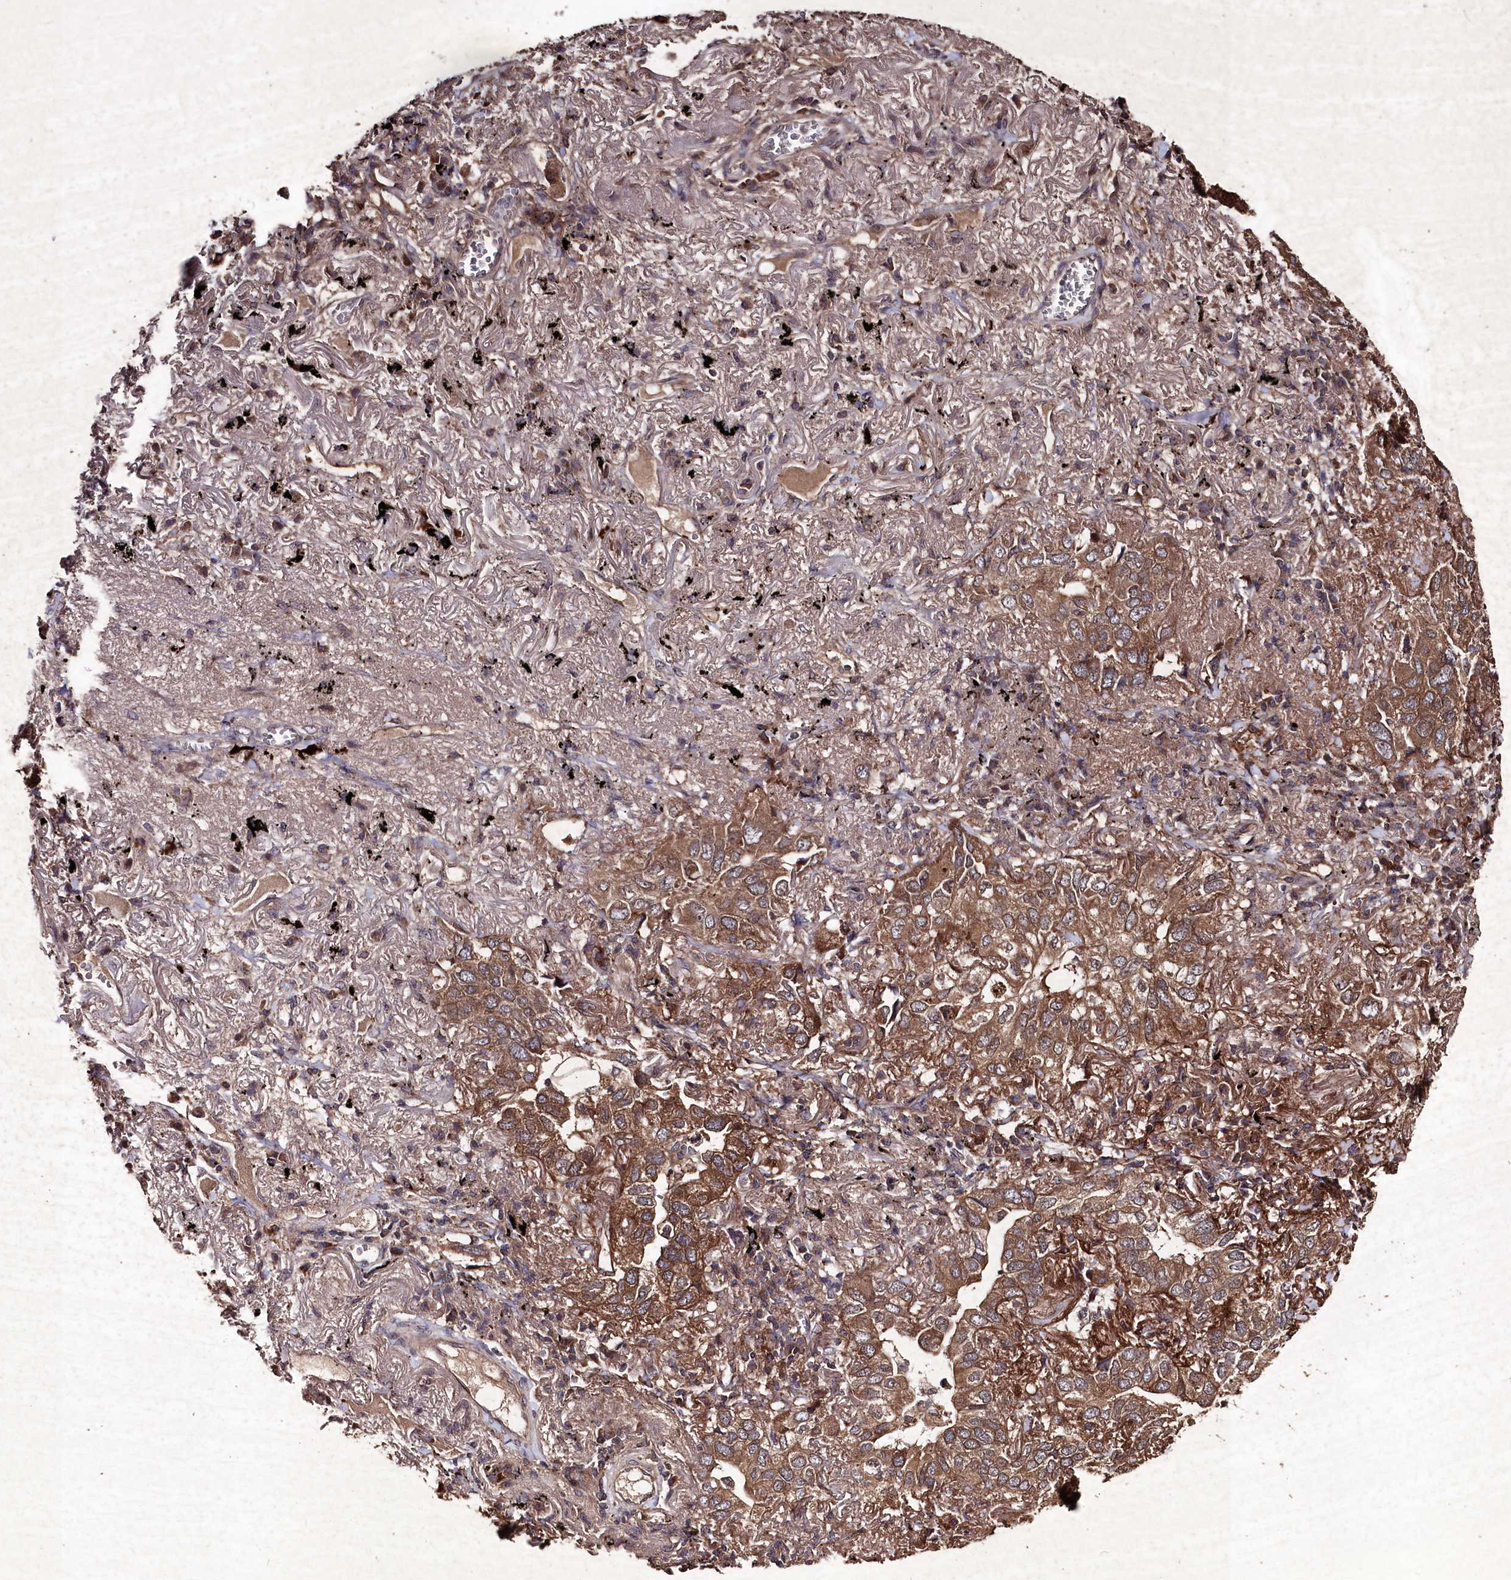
{"staining": {"intensity": "moderate", "quantity": ">75%", "location": "cytoplasmic/membranous"}, "tissue": "lung cancer", "cell_type": "Tumor cells", "image_type": "cancer", "snomed": [{"axis": "morphology", "description": "Adenocarcinoma, NOS"}, {"axis": "topography", "description": "Lung"}], "caption": "Approximately >75% of tumor cells in adenocarcinoma (lung) exhibit moderate cytoplasmic/membranous protein positivity as visualized by brown immunohistochemical staining.", "gene": "MYO1H", "patient": {"sex": "male", "age": 65}}